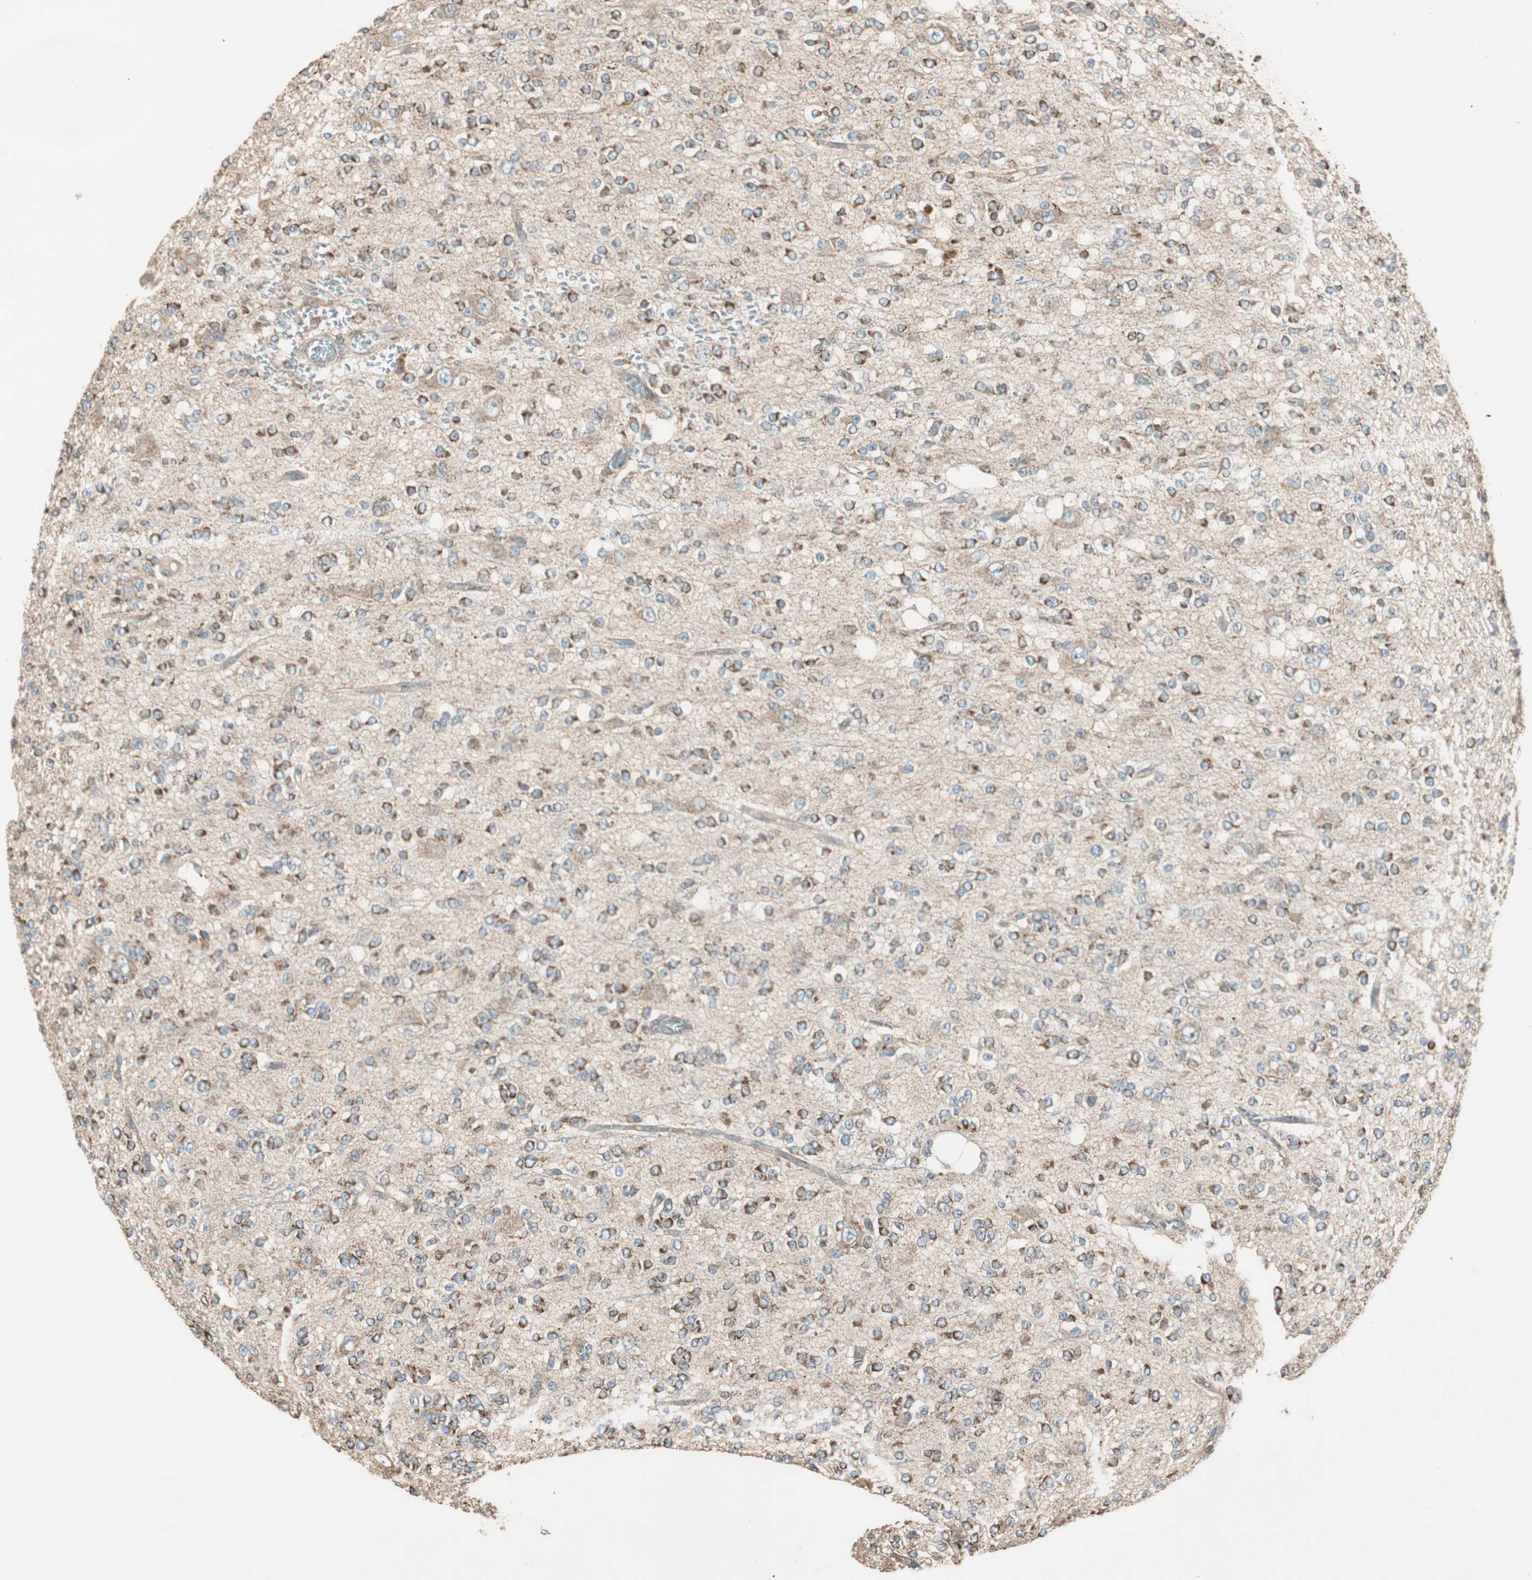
{"staining": {"intensity": "strong", "quantity": ">75%", "location": "cytoplasmic/membranous"}, "tissue": "glioma", "cell_type": "Tumor cells", "image_type": "cancer", "snomed": [{"axis": "morphology", "description": "Glioma, malignant, Low grade"}, {"axis": "topography", "description": "Brain"}], "caption": "IHC micrograph of neoplastic tissue: malignant glioma (low-grade) stained using immunohistochemistry exhibits high levels of strong protein expression localized specifically in the cytoplasmic/membranous of tumor cells, appearing as a cytoplasmic/membranous brown color.", "gene": "CC2D1A", "patient": {"sex": "male", "age": 38}}